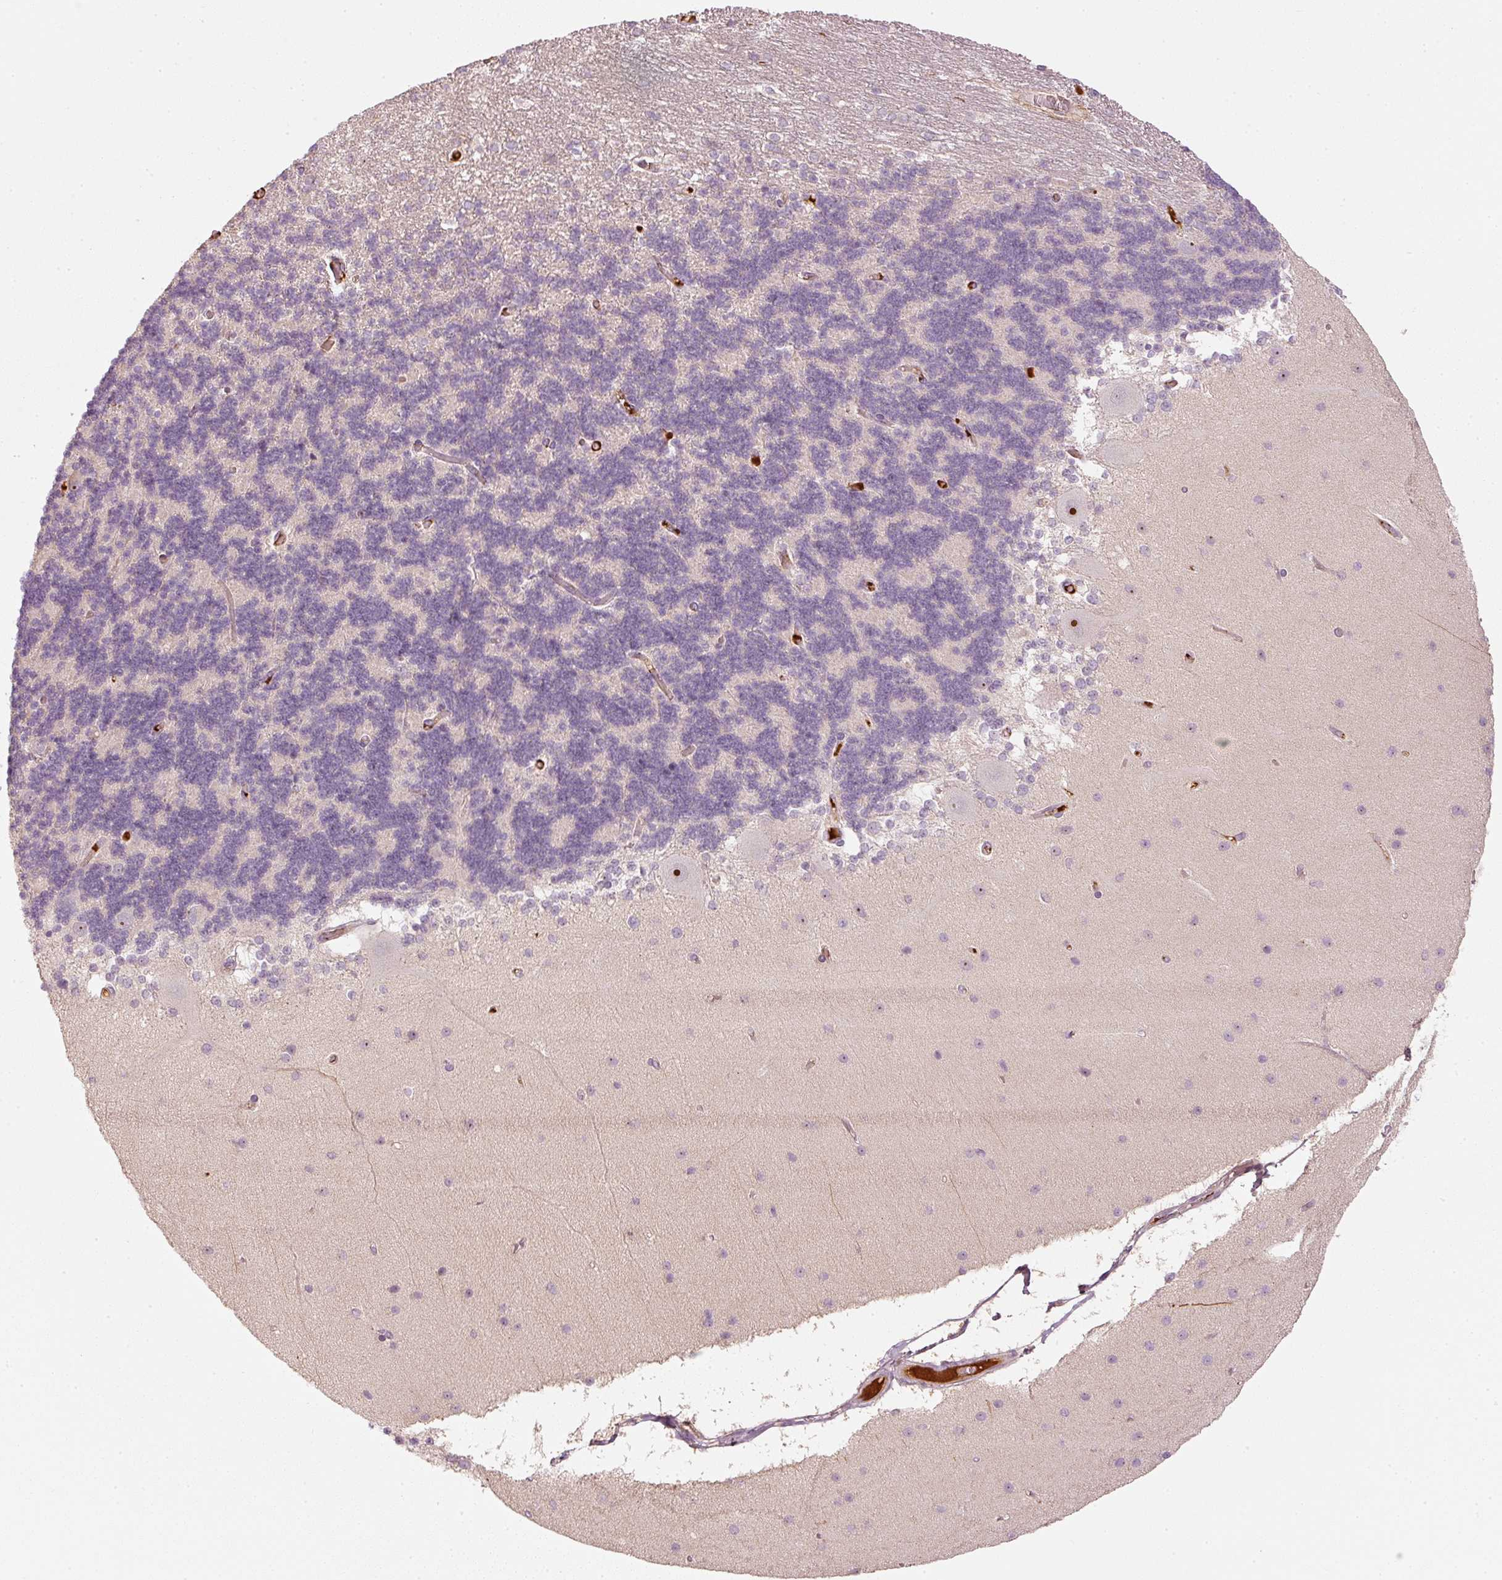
{"staining": {"intensity": "negative", "quantity": "none", "location": "none"}, "tissue": "cerebellum", "cell_type": "Cells in granular layer", "image_type": "normal", "snomed": [{"axis": "morphology", "description": "Normal tissue, NOS"}, {"axis": "topography", "description": "Cerebellum"}], "caption": "Immunohistochemical staining of normal human cerebellum exhibits no significant positivity in cells in granular layer. (DAB (3,3'-diaminobenzidine) IHC visualized using brightfield microscopy, high magnification).", "gene": "VCAM1", "patient": {"sex": "female", "age": 54}}